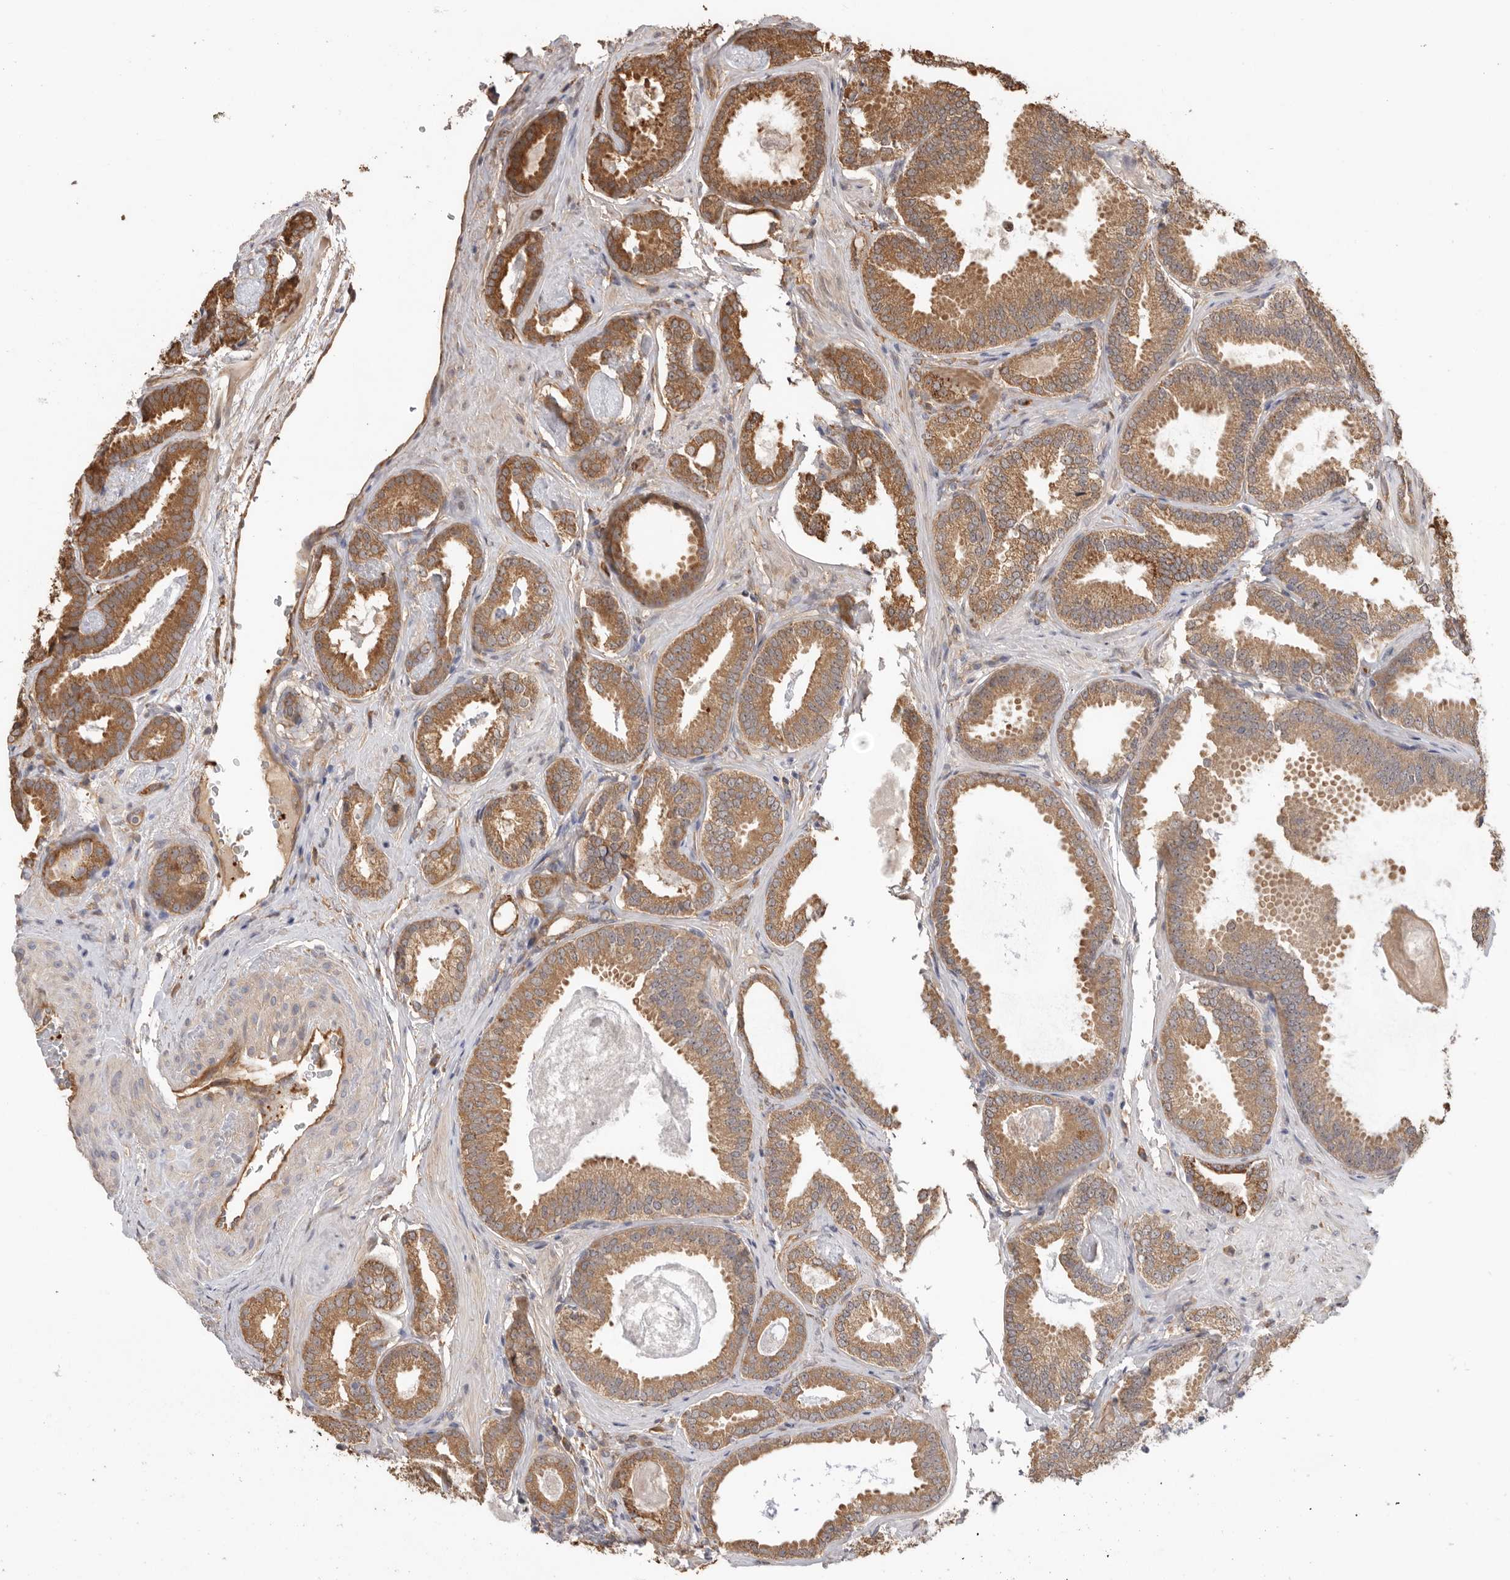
{"staining": {"intensity": "moderate", "quantity": ">75%", "location": "cytoplasmic/membranous"}, "tissue": "prostate cancer", "cell_type": "Tumor cells", "image_type": "cancer", "snomed": [{"axis": "morphology", "description": "Adenocarcinoma, Low grade"}, {"axis": "topography", "description": "Prostate"}], "caption": "Moderate cytoplasmic/membranous expression for a protein is identified in approximately >75% of tumor cells of adenocarcinoma (low-grade) (prostate) using IHC.", "gene": "CDC42BPB", "patient": {"sex": "male", "age": 71}}